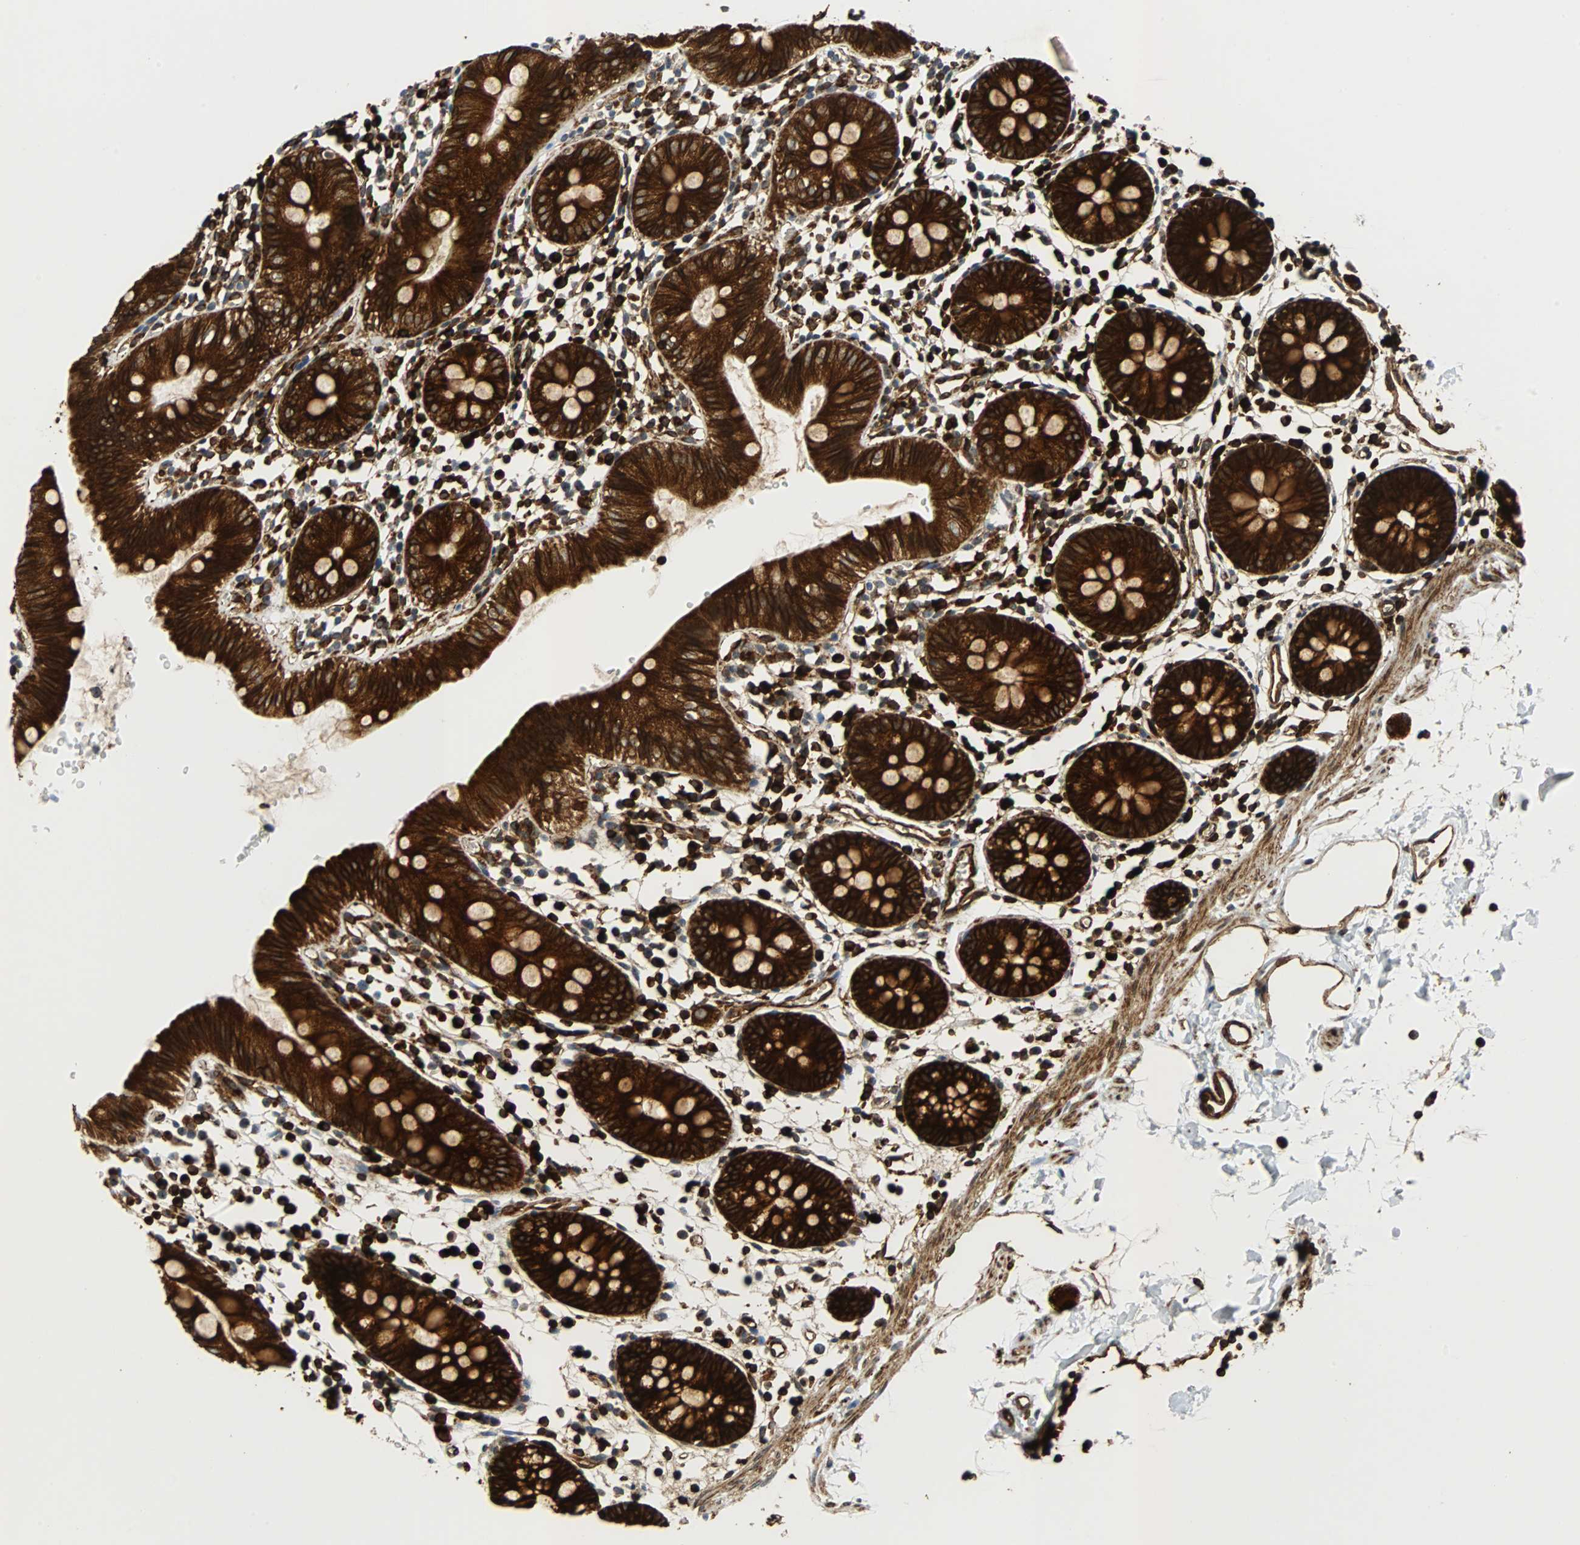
{"staining": {"intensity": "strong", "quantity": ">75%", "location": "cytoplasmic/membranous"}, "tissue": "colon", "cell_type": "Endothelial cells", "image_type": "normal", "snomed": [{"axis": "morphology", "description": "Normal tissue, NOS"}, {"axis": "topography", "description": "Colon"}], "caption": "This histopathology image reveals benign colon stained with immunohistochemistry to label a protein in brown. The cytoplasmic/membranous of endothelial cells show strong positivity for the protein. Nuclei are counter-stained blue.", "gene": "TUBA4A", "patient": {"sex": "male", "age": 14}}